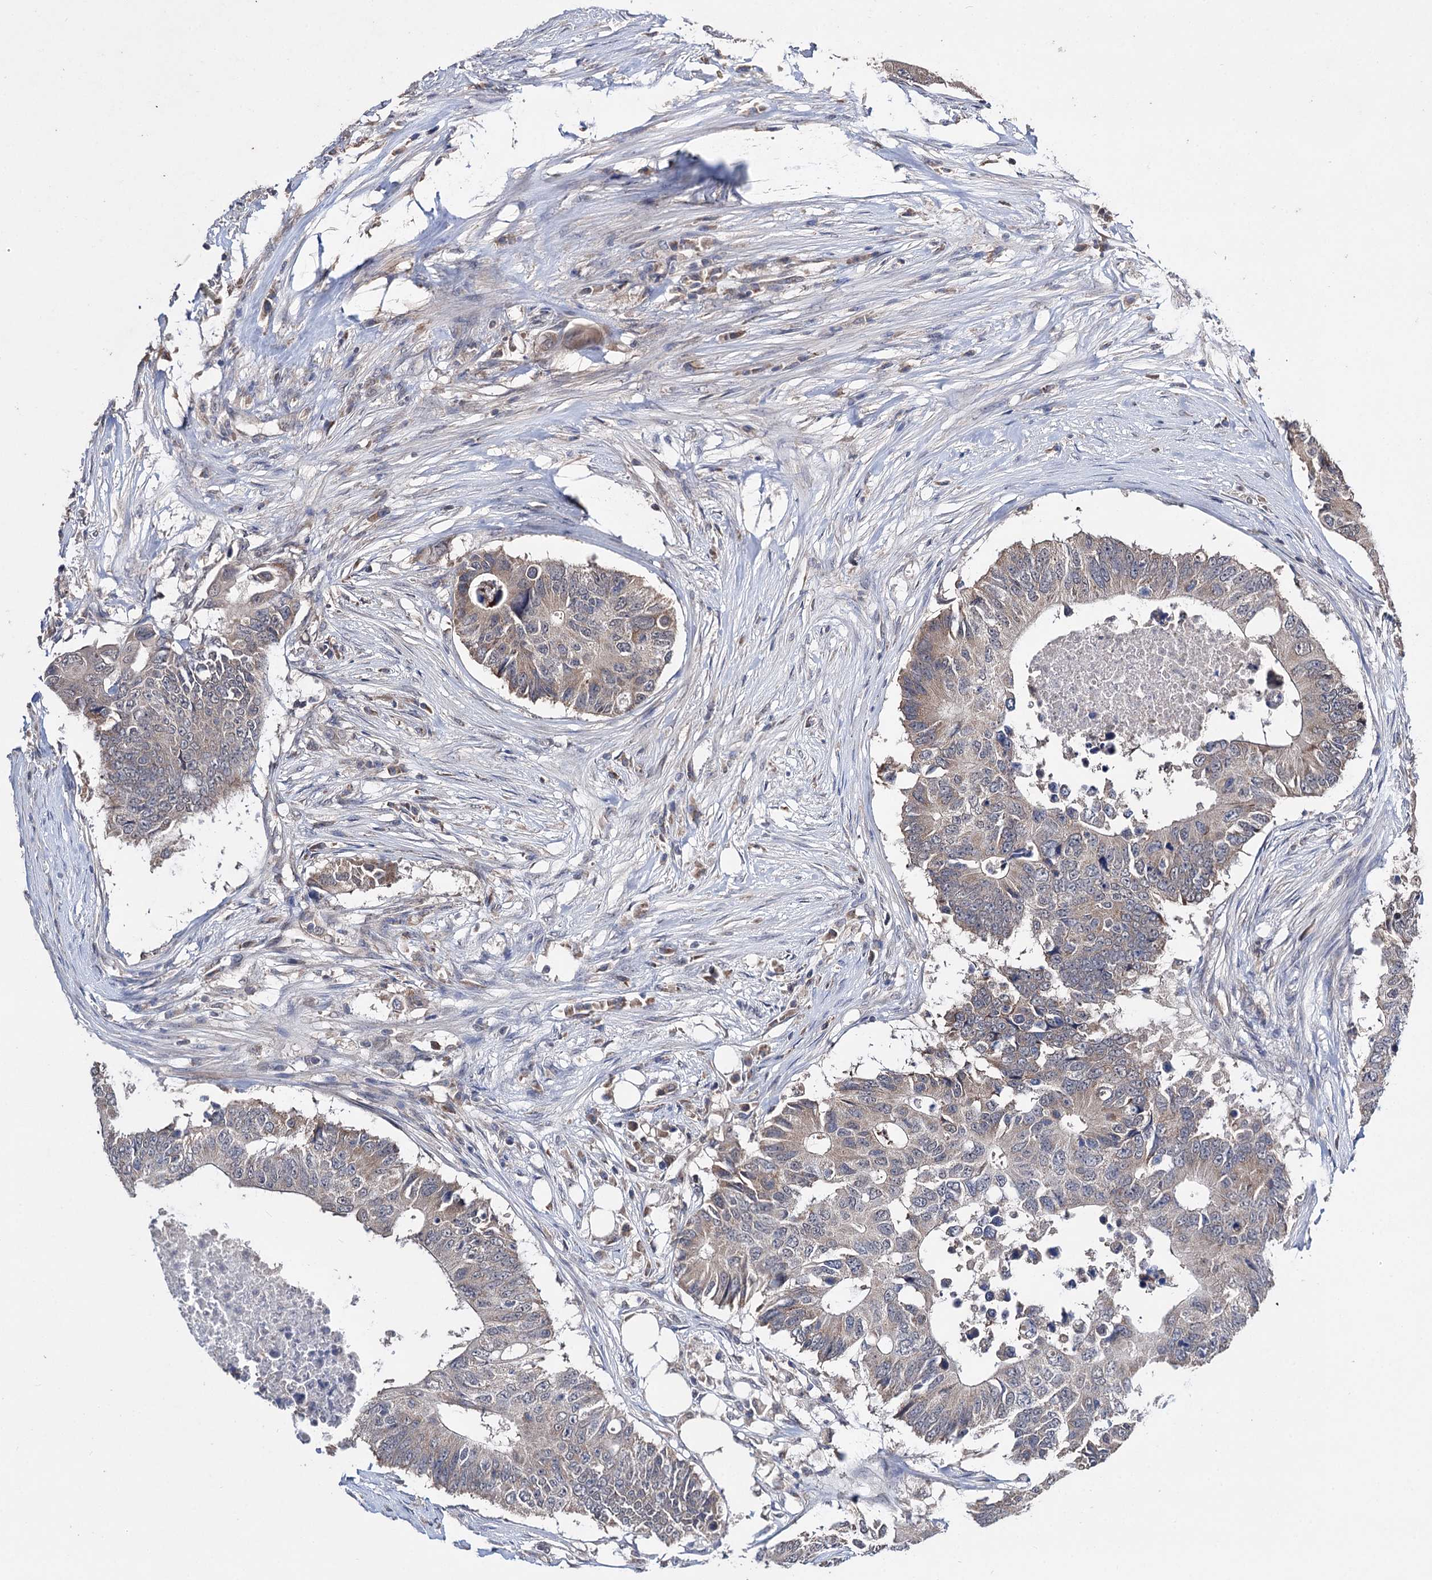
{"staining": {"intensity": "weak", "quantity": ">75%", "location": "cytoplasmic/membranous"}, "tissue": "colorectal cancer", "cell_type": "Tumor cells", "image_type": "cancer", "snomed": [{"axis": "morphology", "description": "Adenocarcinoma, NOS"}, {"axis": "topography", "description": "Colon"}], "caption": "Tumor cells display low levels of weak cytoplasmic/membranous expression in about >75% of cells in colorectal cancer. (DAB (3,3'-diaminobenzidine) = brown stain, brightfield microscopy at high magnification).", "gene": "CLPB", "patient": {"sex": "male", "age": 71}}